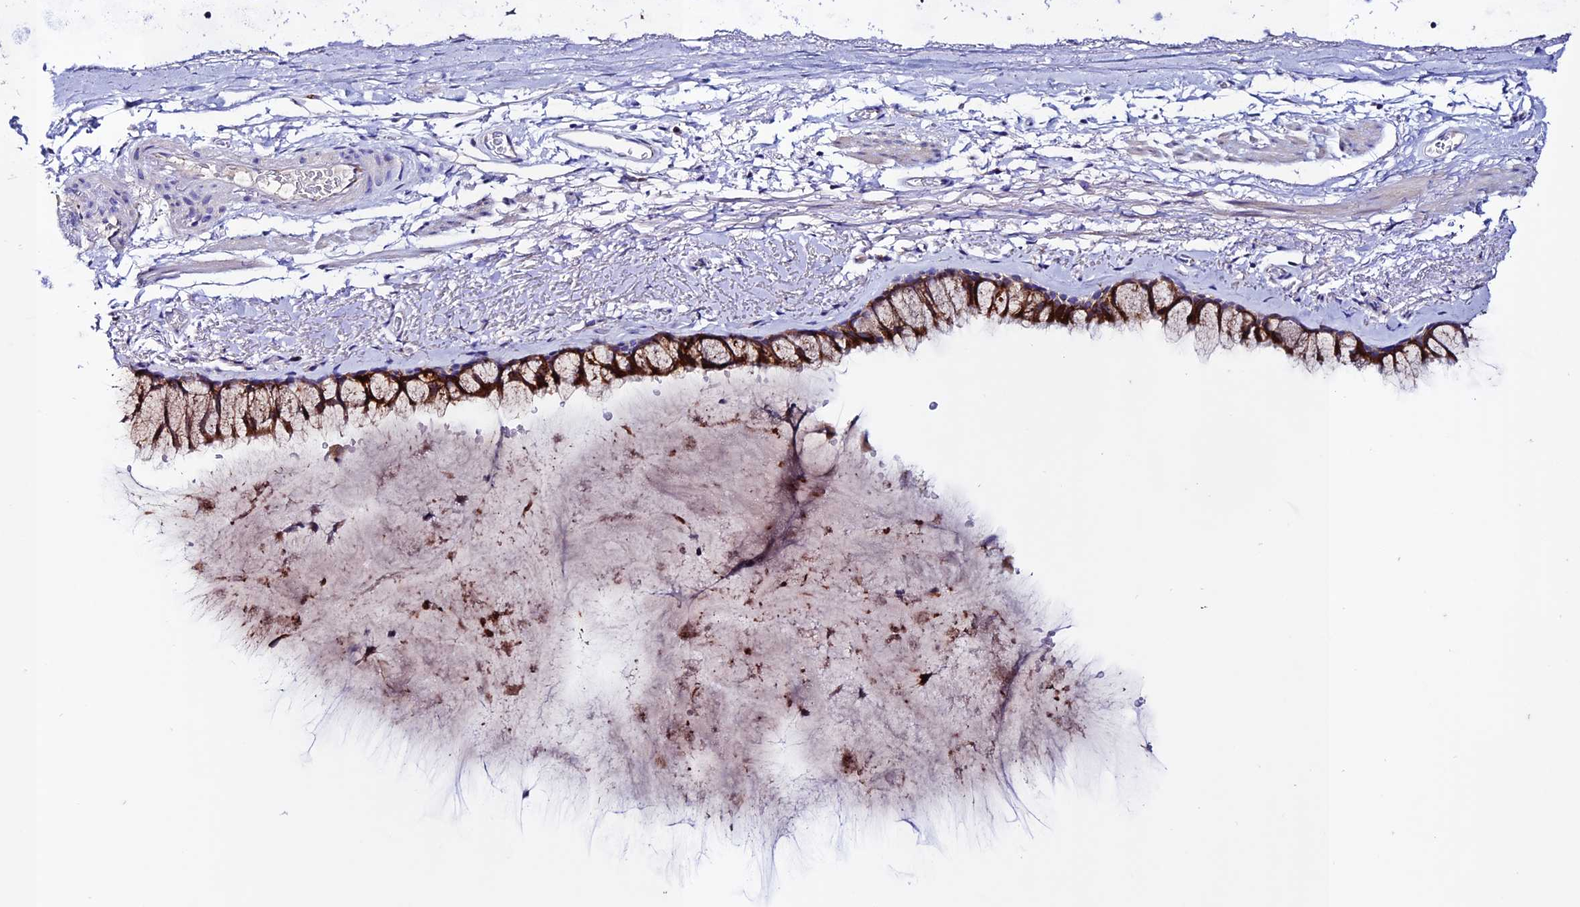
{"staining": {"intensity": "strong", "quantity": ">75%", "location": "cytoplasmic/membranous"}, "tissue": "bronchus", "cell_type": "Respiratory epithelial cells", "image_type": "normal", "snomed": [{"axis": "morphology", "description": "Normal tissue, NOS"}, {"axis": "topography", "description": "Bronchus"}], "caption": "Immunohistochemistry (DAB (3,3'-diaminobenzidine)) staining of normal human bronchus demonstrates strong cytoplasmic/membranous protein positivity in approximately >75% of respiratory epithelial cells.", "gene": "OR51Q1", "patient": {"sex": "male", "age": 65}}